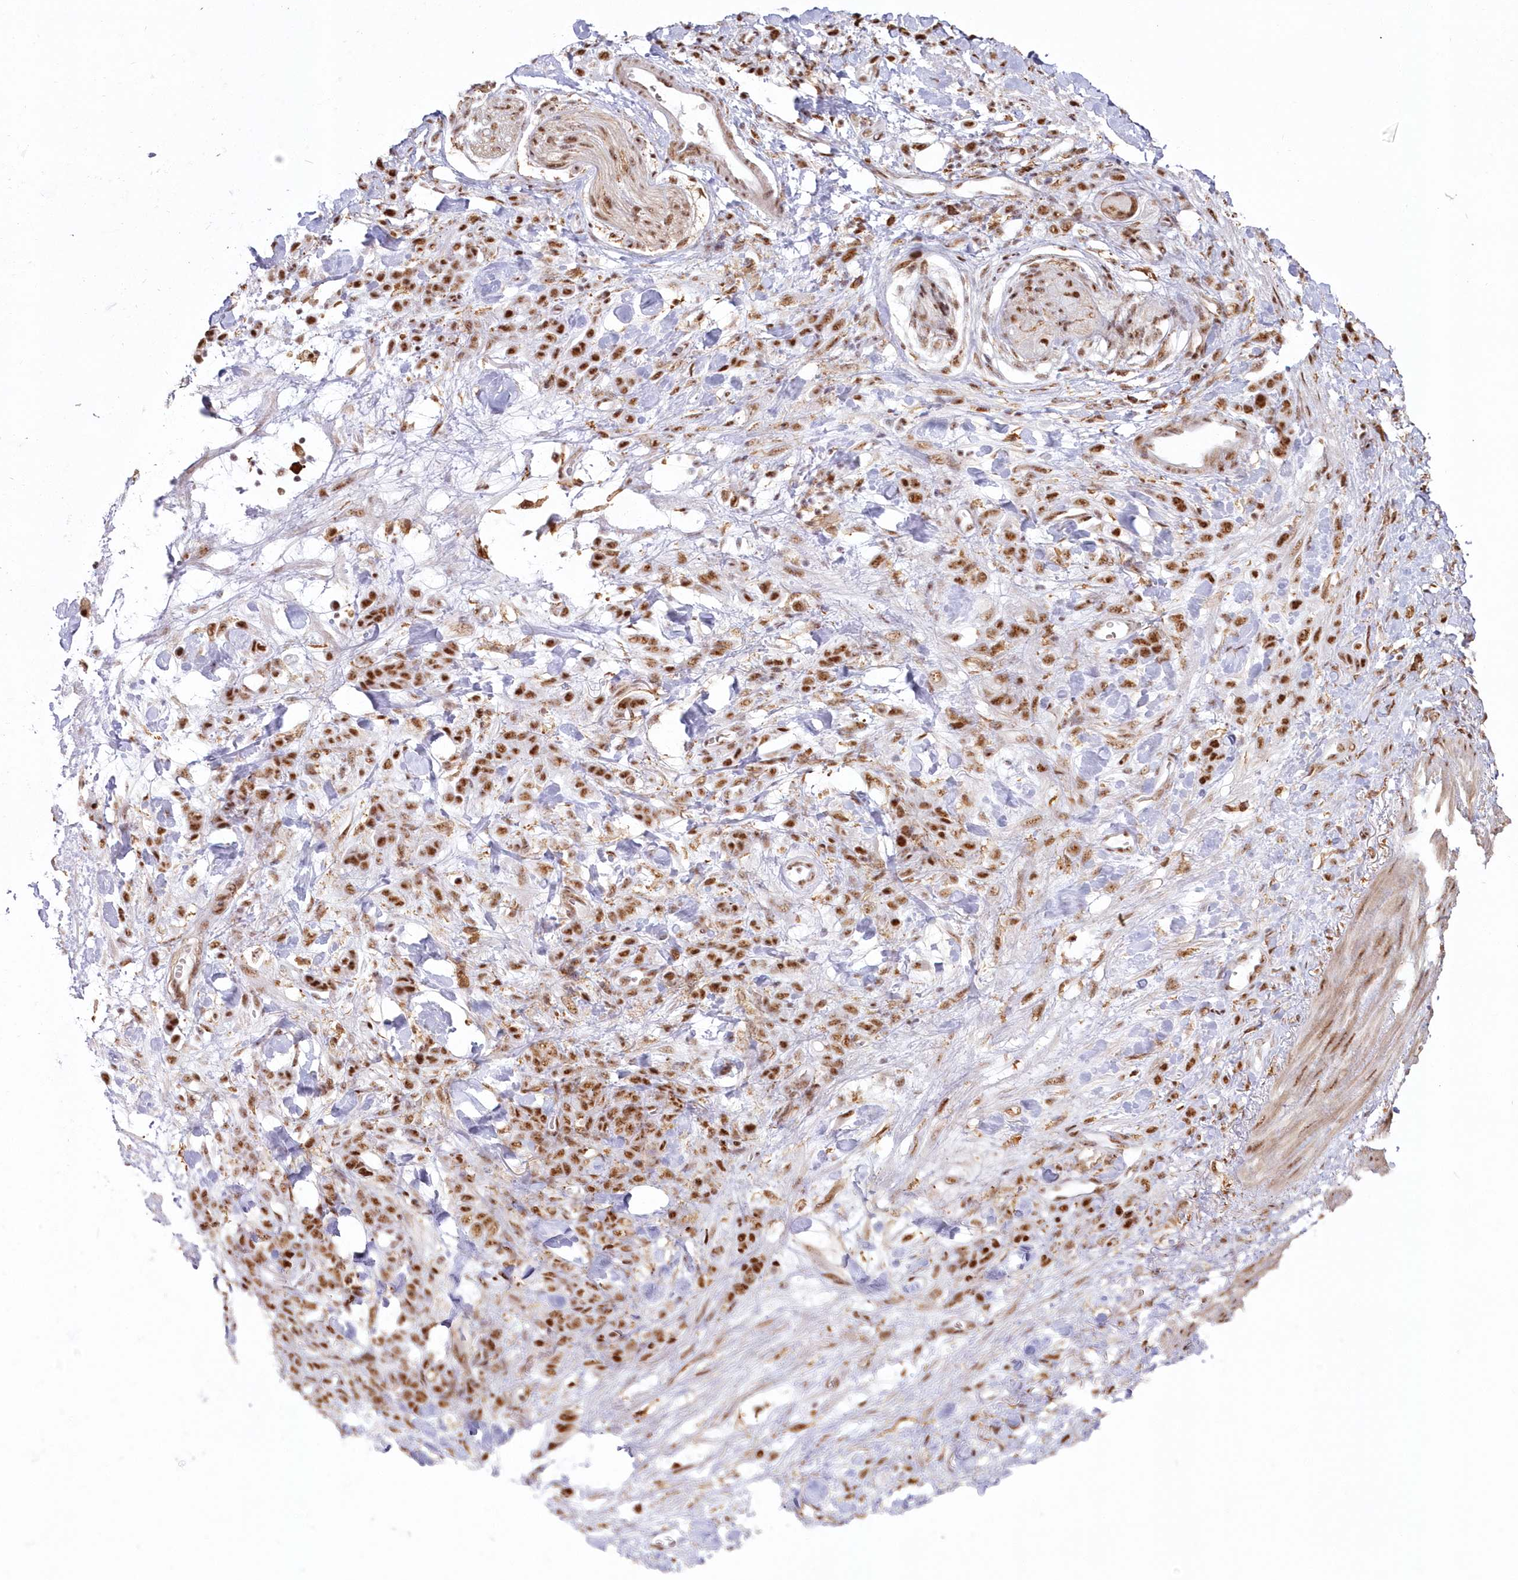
{"staining": {"intensity": "moderate", "quantity": ">75%", "location": "nuclear"}, "tissue": "stomach cancer", "cell_type": "Tumor cells", "image_type": "cancer", "snomed": [{"axis": "morphology", "description": "Normal tissue, NOS"}, {"axis": "morphology", "description": "Adenocarcinoma, NOS"}, {"axis": "topography", "description": "Stomach"}], "caption": "Human stomach cancer (adenocarcinoma) stained with a brown dye displays moderate nuclear positive expression in approximately >75% of tumor cells.", "gene": "DDX46", "patient": {"sex": "male", "age": 82}}